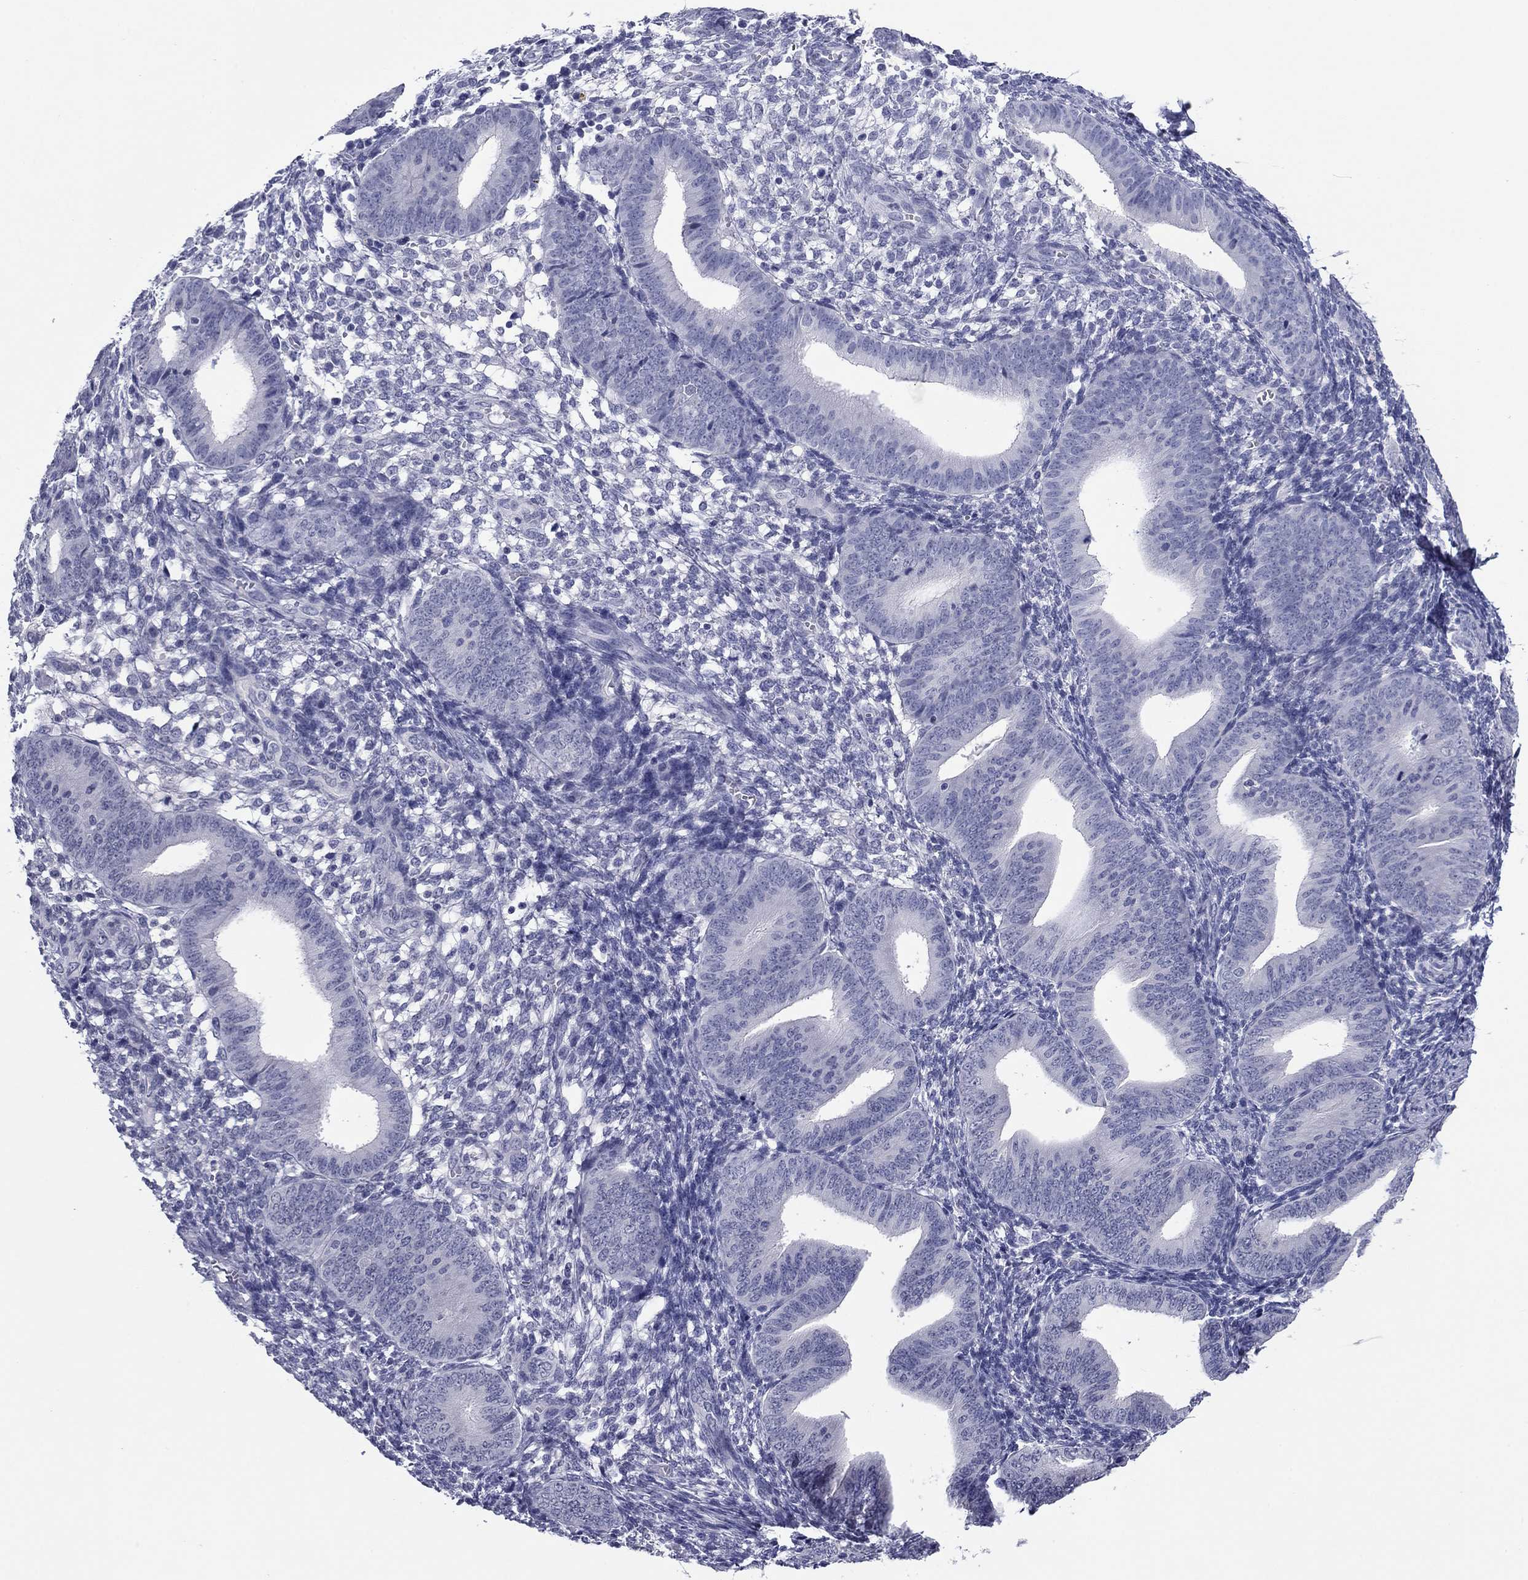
{"staining": {"intensity": "negative", "quantity": "none", "location": "none"}, "tissue": "endometrium", "cell_type": "Cells in endometrial stroma", "image_type": "normal", "snomed": [{"axis": "morphology", "description": "Normal tissue, NOS"}, {"axis": "topography", "description": "Endometrium"}], "caption": "An image of endometrium stained for a protein reveals no brown staining in cells in endometrial stroma. (DAB IHC visualized using brightfield microscopy, high magnification).", "gene": "HAO1", "patient": {"sex": "female", "age": 39}}